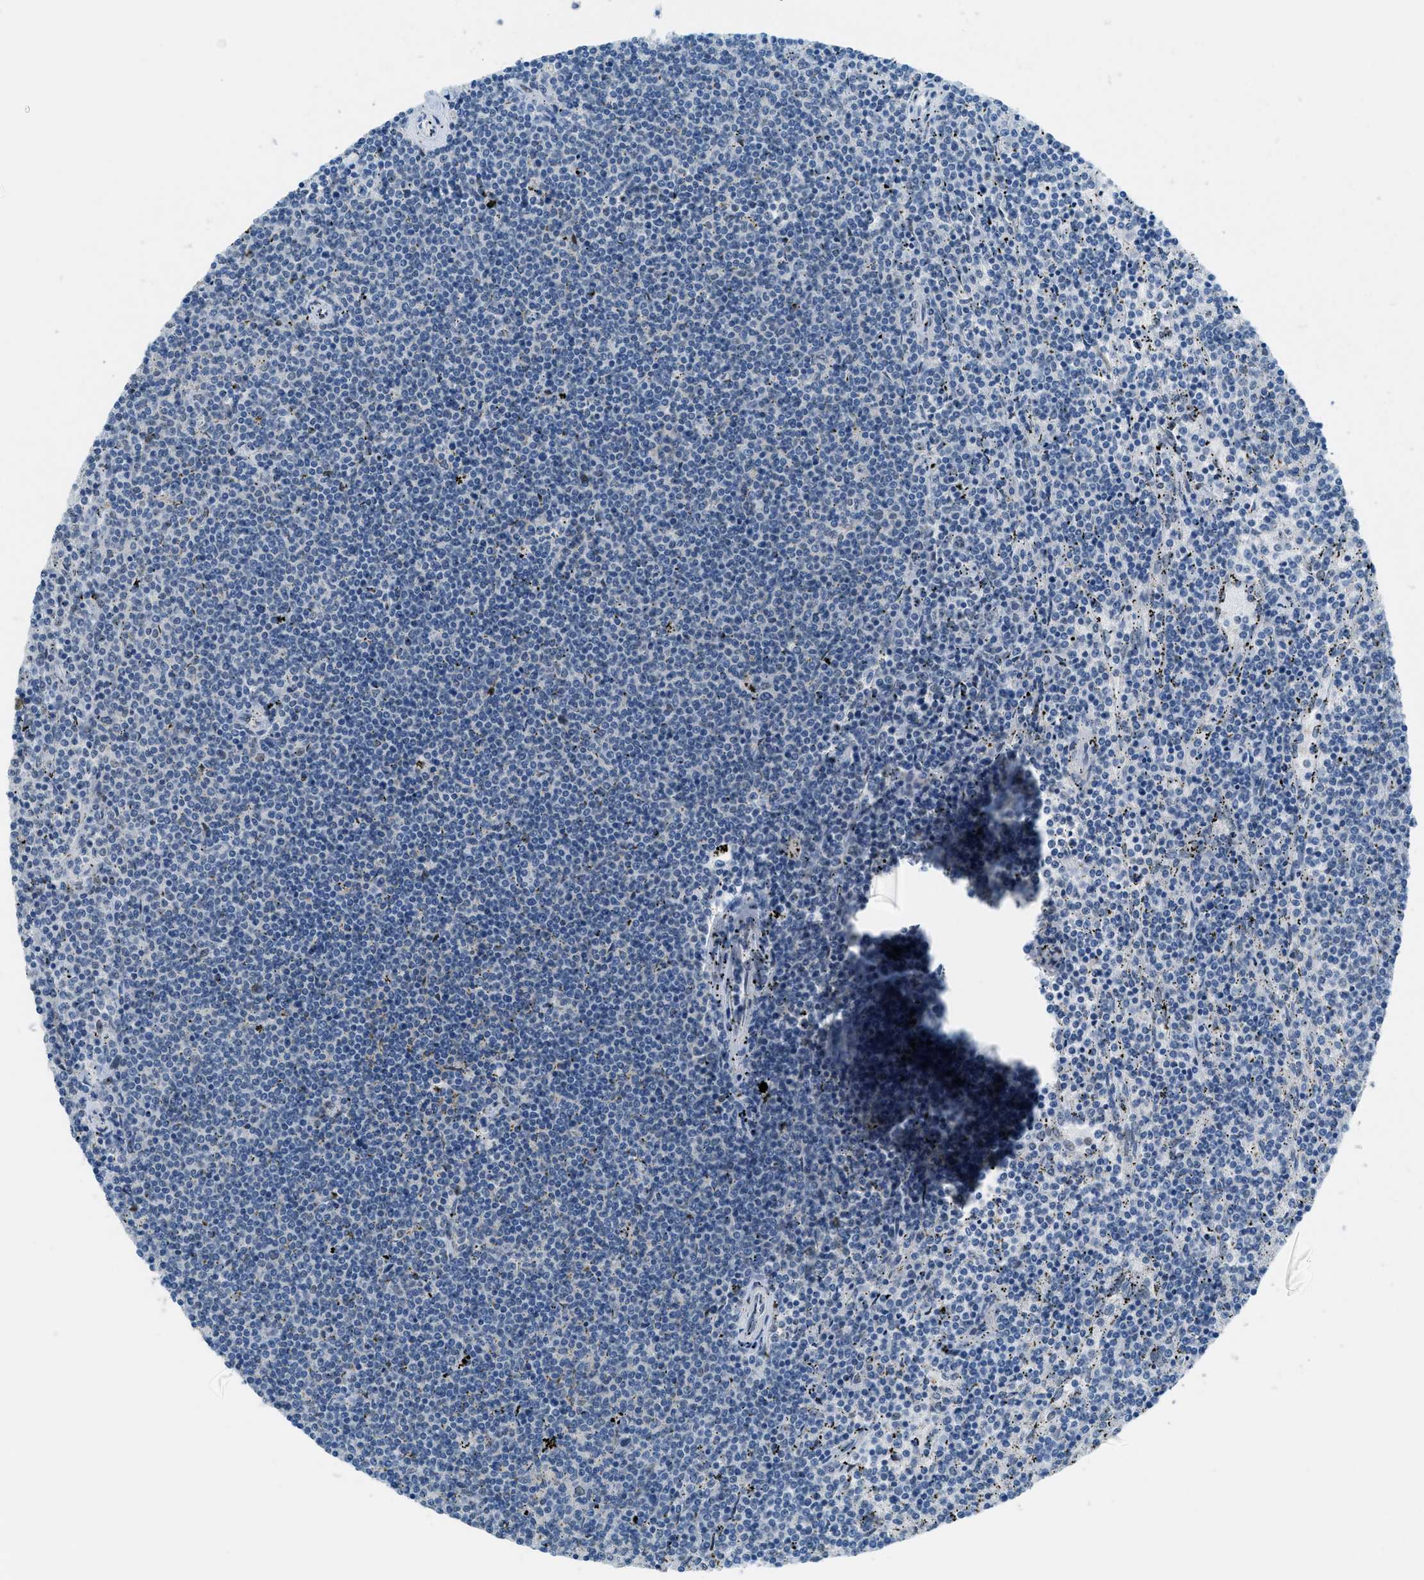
{"staining": {"intensity": "negative", "quantity": "none", "location": "none"}, "tissue": "lymphoma", "cell_type": "Tumor cells", "image_type": "cancer", "snomed": [{"axis": "morphology", "description": "Malignant lymphoma, non-Hodgkin's type, Low grade"}, {"axis": "topography", "description": "Spleen"}], "caption": "Protein analysis of lymphoma exhibits no significant expression in tumor cells.", "gene": "TTC13", "patient": {"sex": "female", "age": 50}}